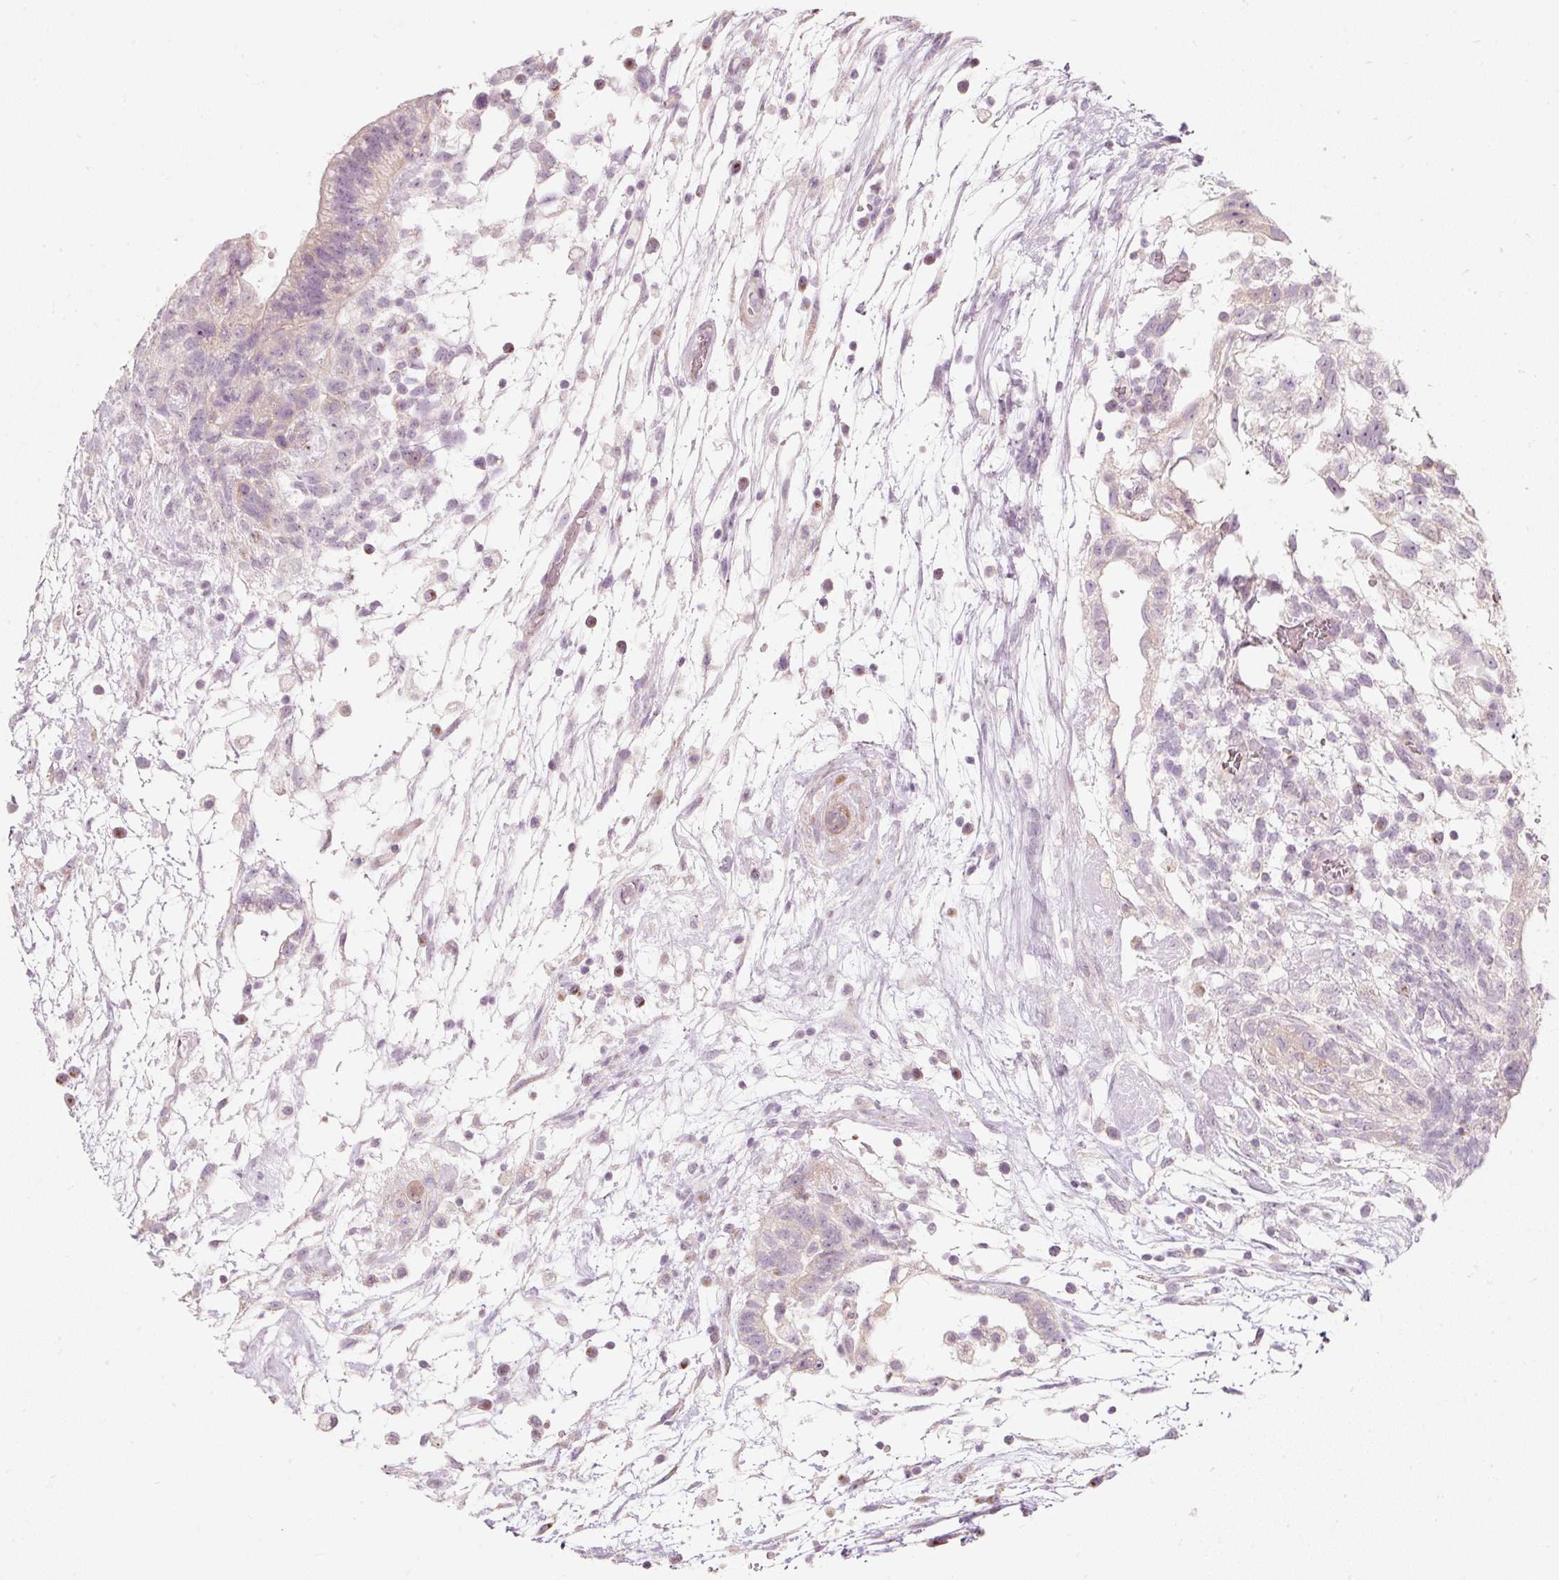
{"staining": {"intensity": "negative", "quantity": "none", "location": "none"}, "tissue": "testis cancer", "cell_type": "Tumor cells", "image_type": "cancer", "snomed": [{"axis": "morphology", "description": "Carcinoma, Embryonal, NOS"}, {"axis": "topography", "description": "Testis"}], "caption": "The photomicrograph displays no significant expression in tumor cells of testis cancer. (IHC, brightfield microscopy, high magnification).", "gene": "SLC20A1", "patient": {"sex": "male", "age": 32}}